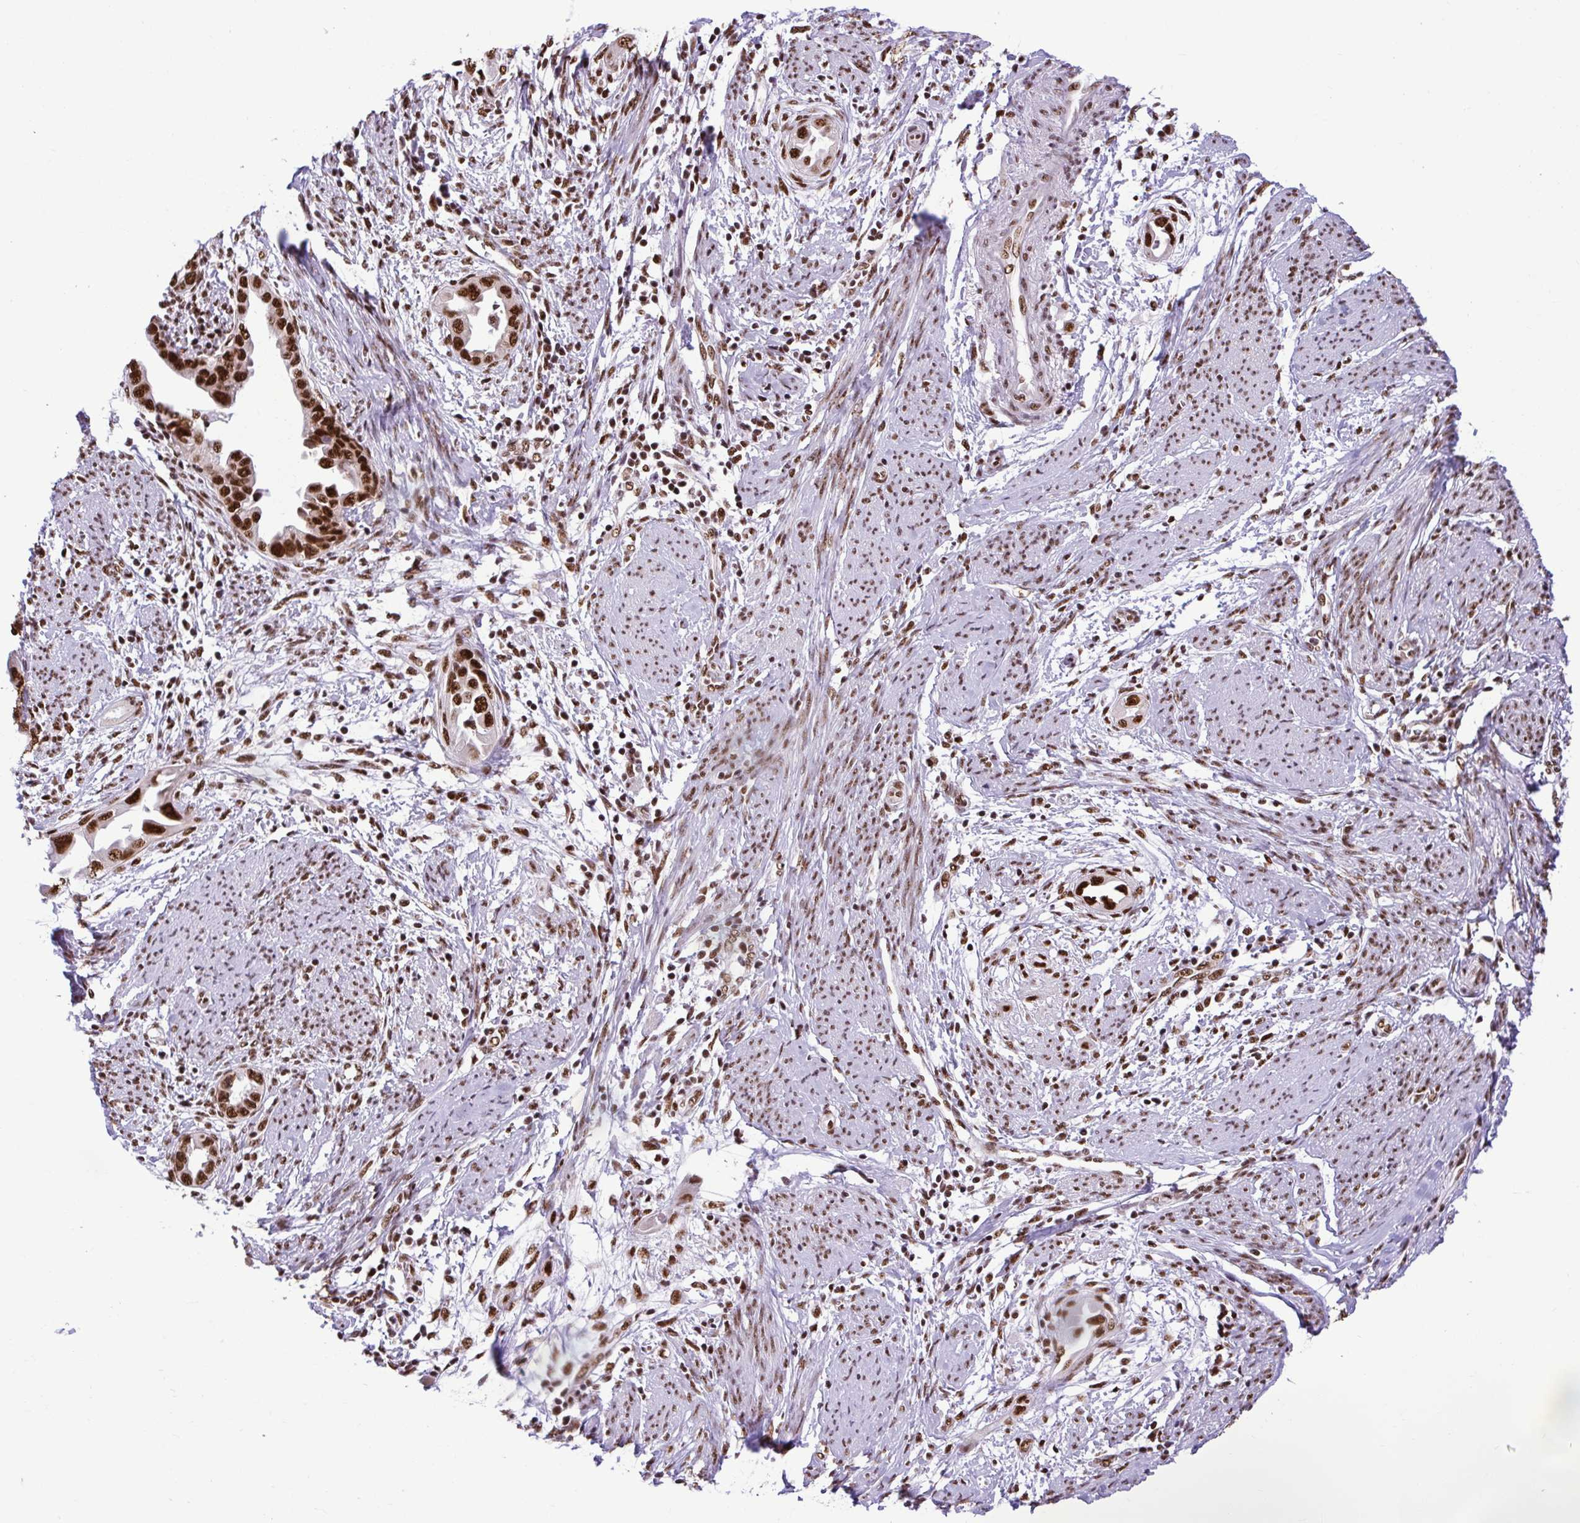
{"staining": {"intensity": "strong", "quantity": ">75%", "location": "nuclear"}, "tissue": "endometrial cancer", "cell_type": "Tumor cells", "image_type": "cancer", "snomed": [{"axis": "morphology", "description": "Adenocarcinoma, NOS"}, {"axis": "topography", "description": "Endometrium"}], "caption": "Immunohistochemical staining of human endometrial cancer (adenocarcinoma) exhibits high levels of strong nuclear staining in approximately >75% of tumor cells.", "gene": "PRPF19", "patient": {"sex": "female", "age": 57}}